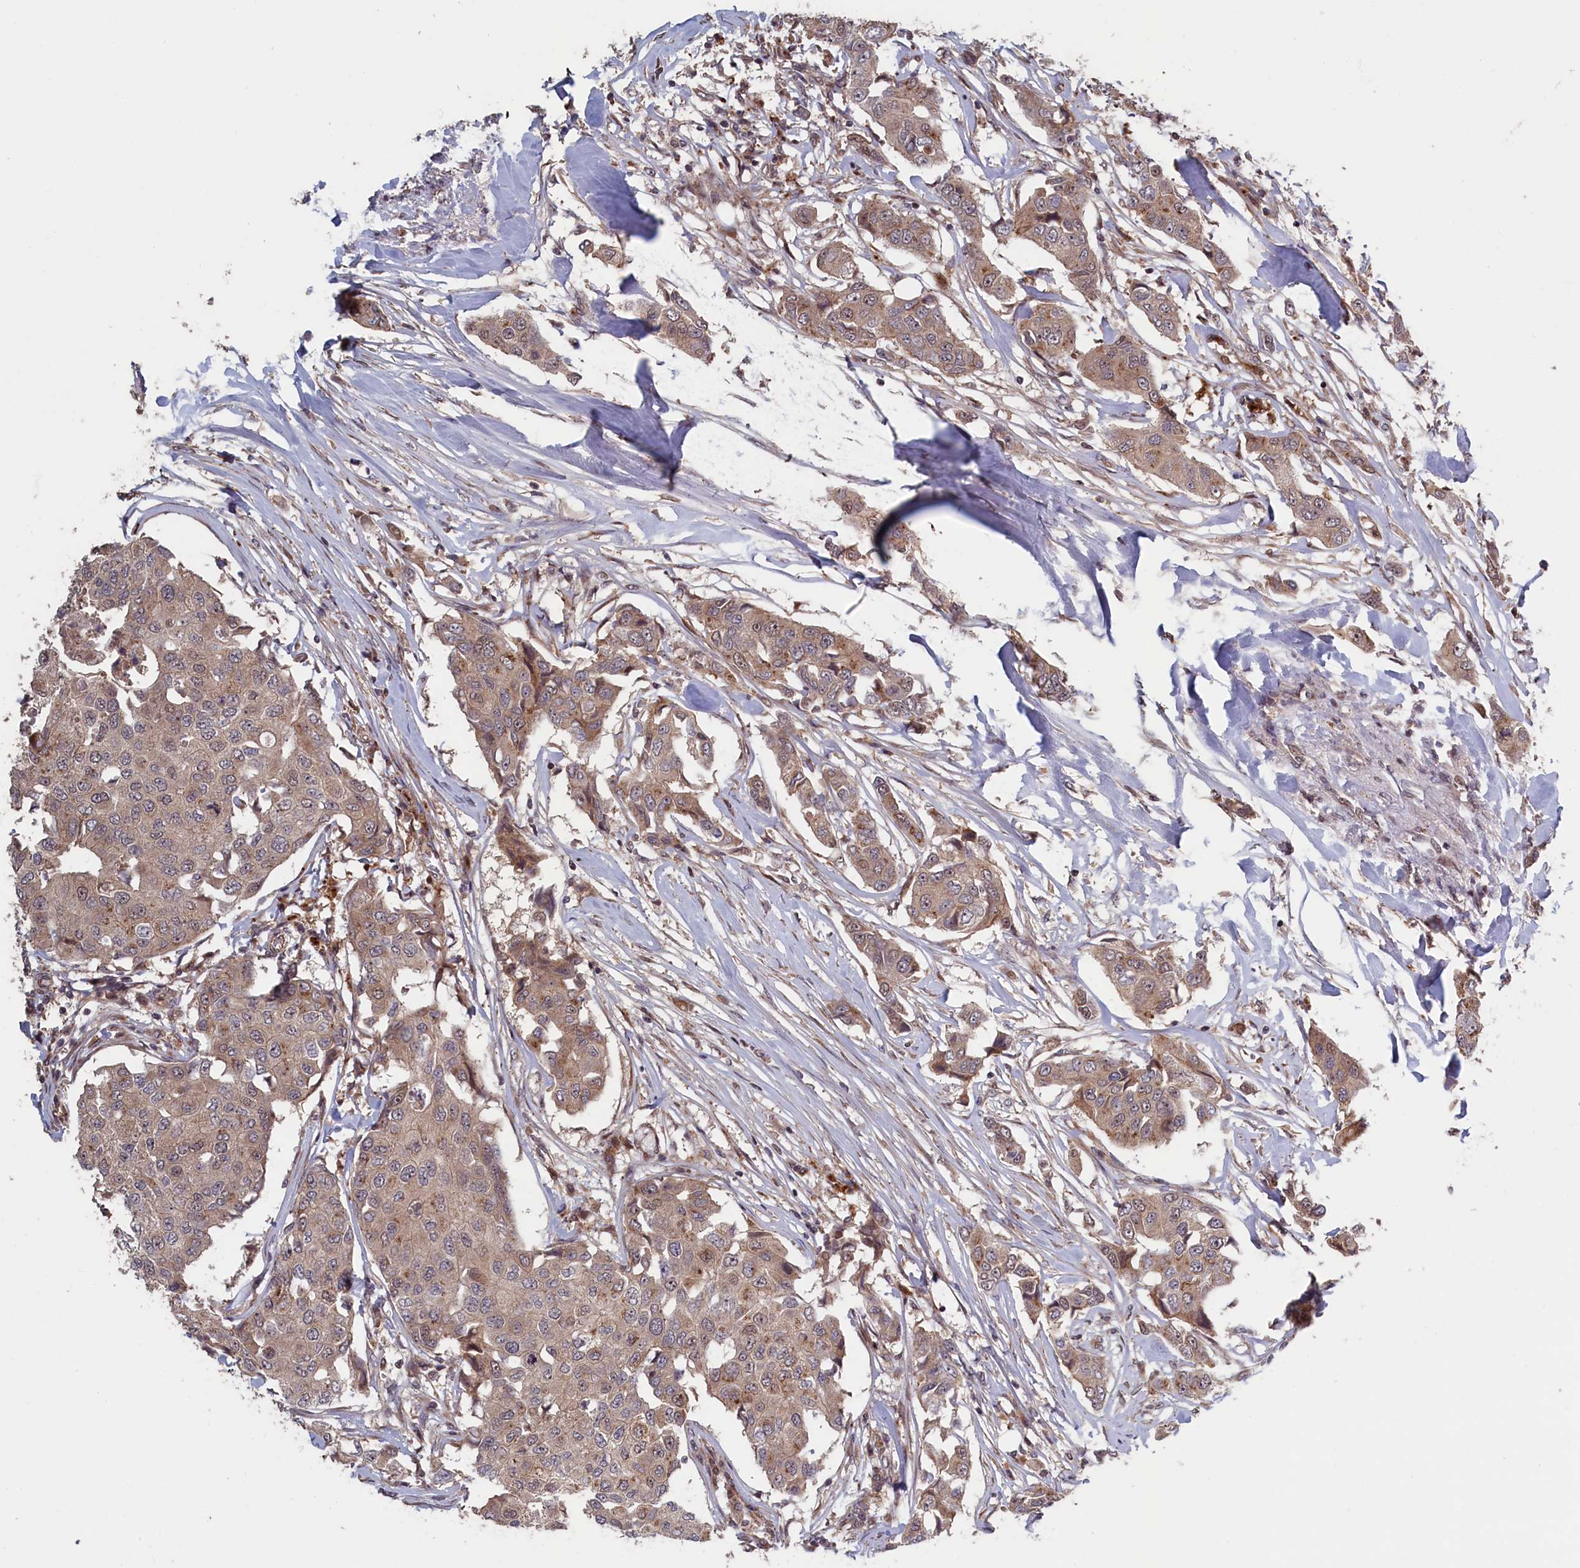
{"staining": {"intensity": "weak", "quantity": ">75%", "location": "cytoplasmic/membranous"}, "tissue": "breast cancer", "cell_type": "Tumor cells", "image_type": "cancer", "snomed": [{"axis": "morphology", "description": "Duct carcinoma"}, {"axis": "topography", "description": "Breast"}], "caption": "Protein staining displays weak cytoplasmic/membranous staining in approximately >75% of tumor cells in breast invasive ductal carcinoma.", "gene": "LSG1", "patient": {"sex": "female", "age": 80}}